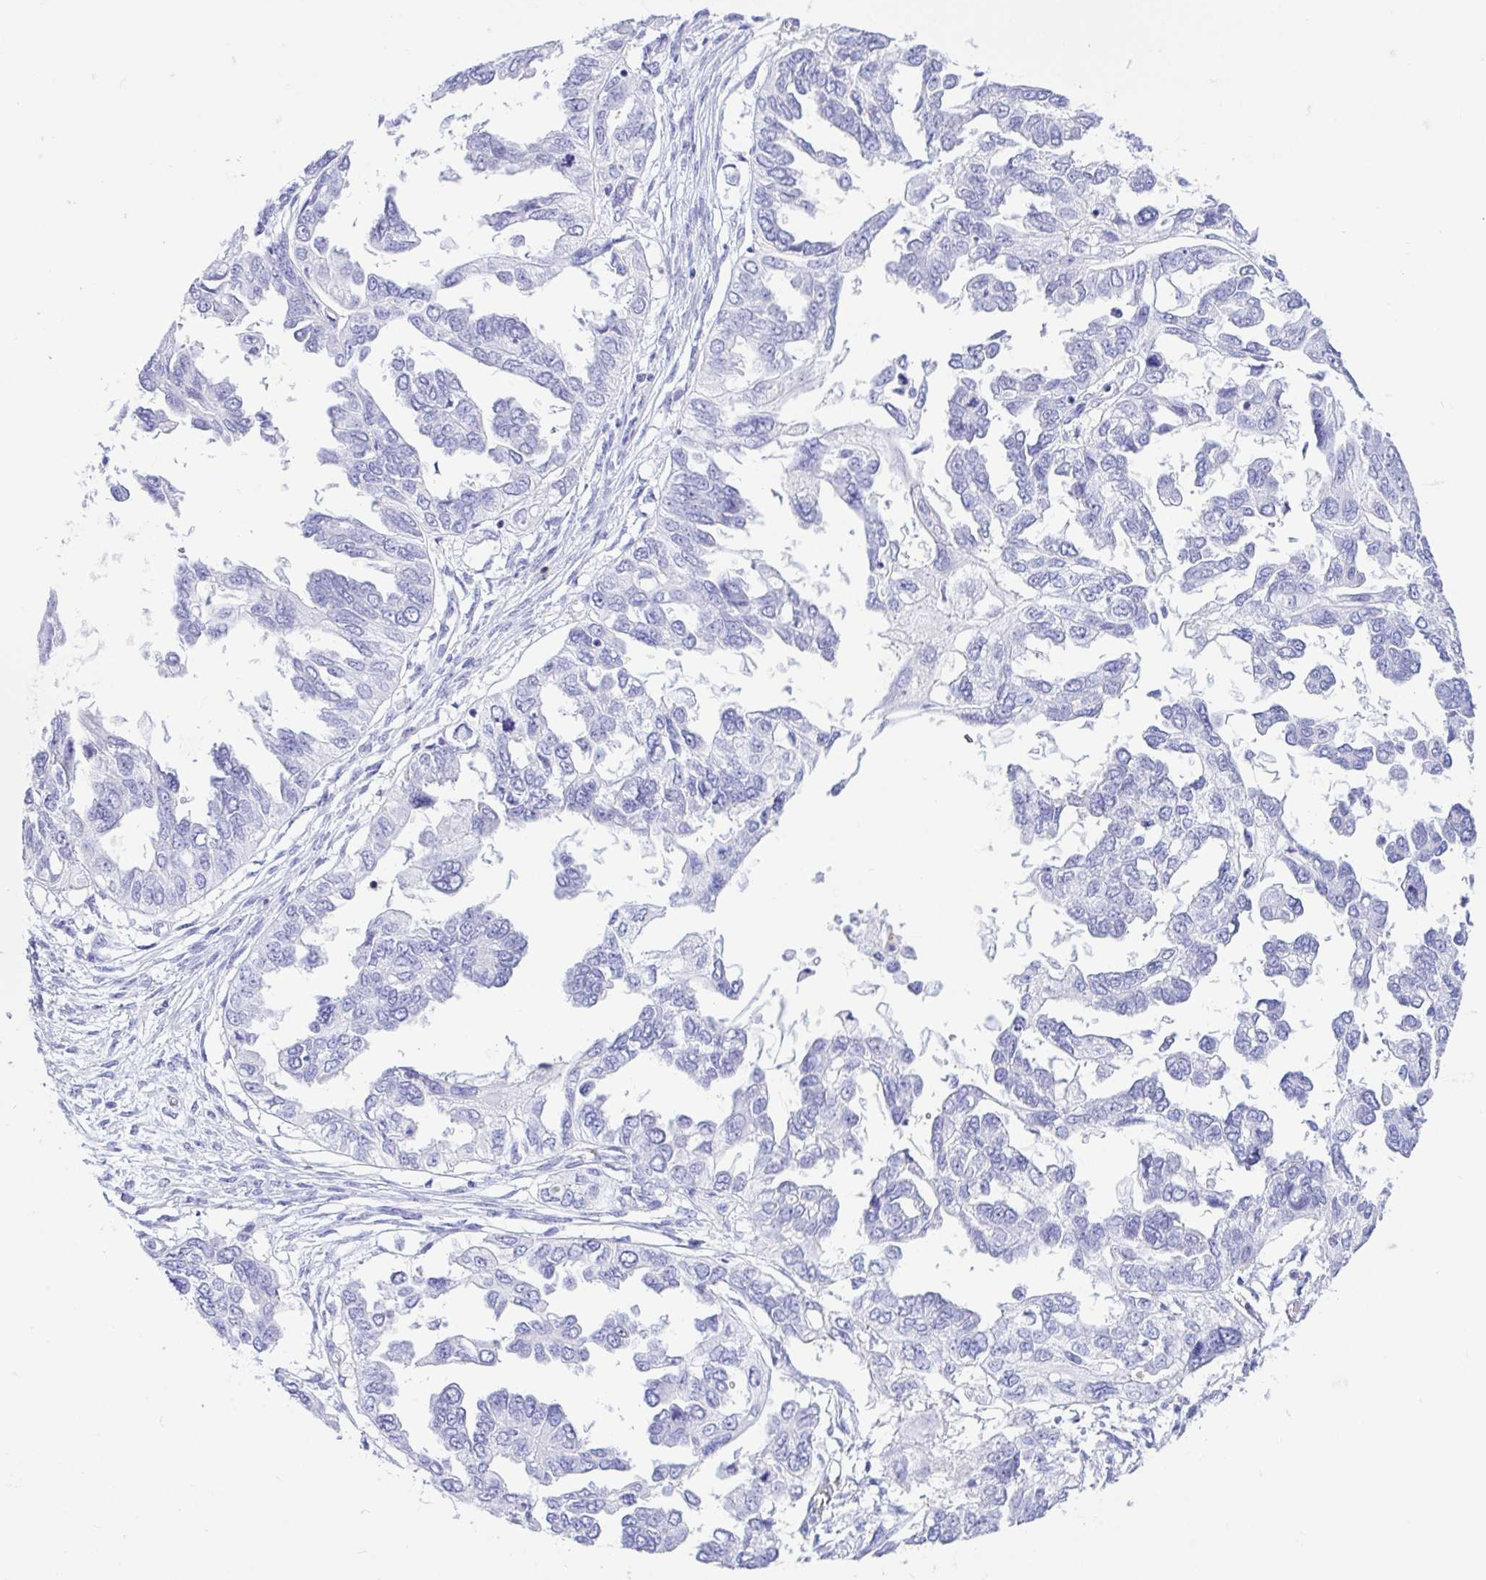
{"staining": {"intensity": "negative", "quantity": "none", "location": "none"}, "tissue": "ovarian cancer", "cell_type": "Tumor cells", "image_type": "cancer", "snomed": [{"axis": "morphology", "description": "Cystadenocarcinoma, serous, NOS"}, {"axis": "topography", "description": "Ovary"}], "caption": "Immunohistochemical staining of human ovarian cancer (serous cystadenocarcinoma) exhibits no significant expression in tumor cells.", "gene": "CD5", "patient": {"sex": "female", "age": 53}}